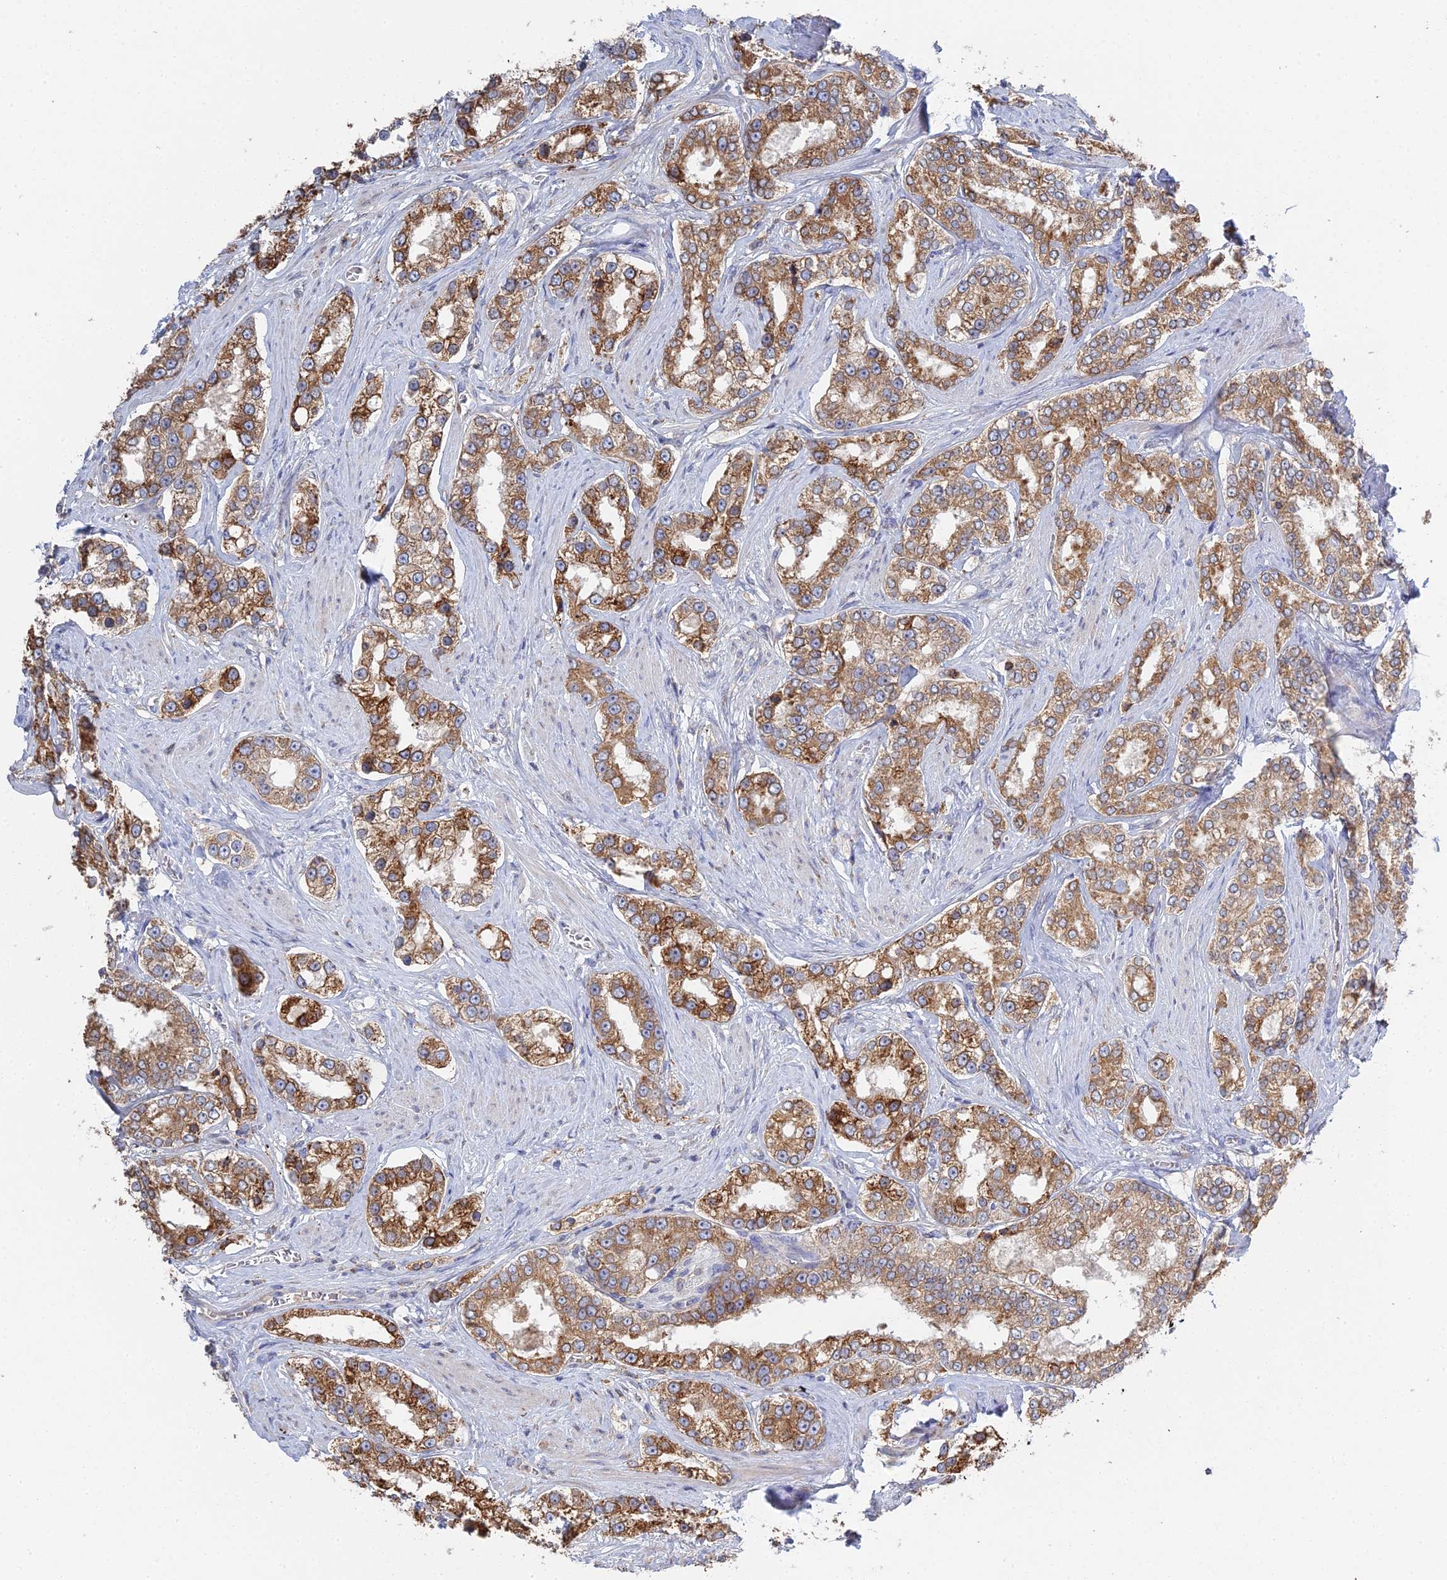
{"staining": {"intensity": "moderate", "quantity": ">75%", "location": "cytoplasmic/membranous"}, "tissue": "prostate cancer", "cell_type": "Tumor cells", "image_type": "cancer", "snomed": [{"axis": "morphology", "description": "Normal tissue, NOS"}, {"axis": "morphology", "description": "Adenocarcinoma, High grade"}, {"axis": "topography", "description": "Prostate"}], "caption": "Moderate cytoplasmic/membranous expression is present in approximately >75% of tumor cells in adenocarcinoma (high-grade) (prostate).", "gene": "TRAPPC6A", "patient": {"sex": "male", "age": 83}}